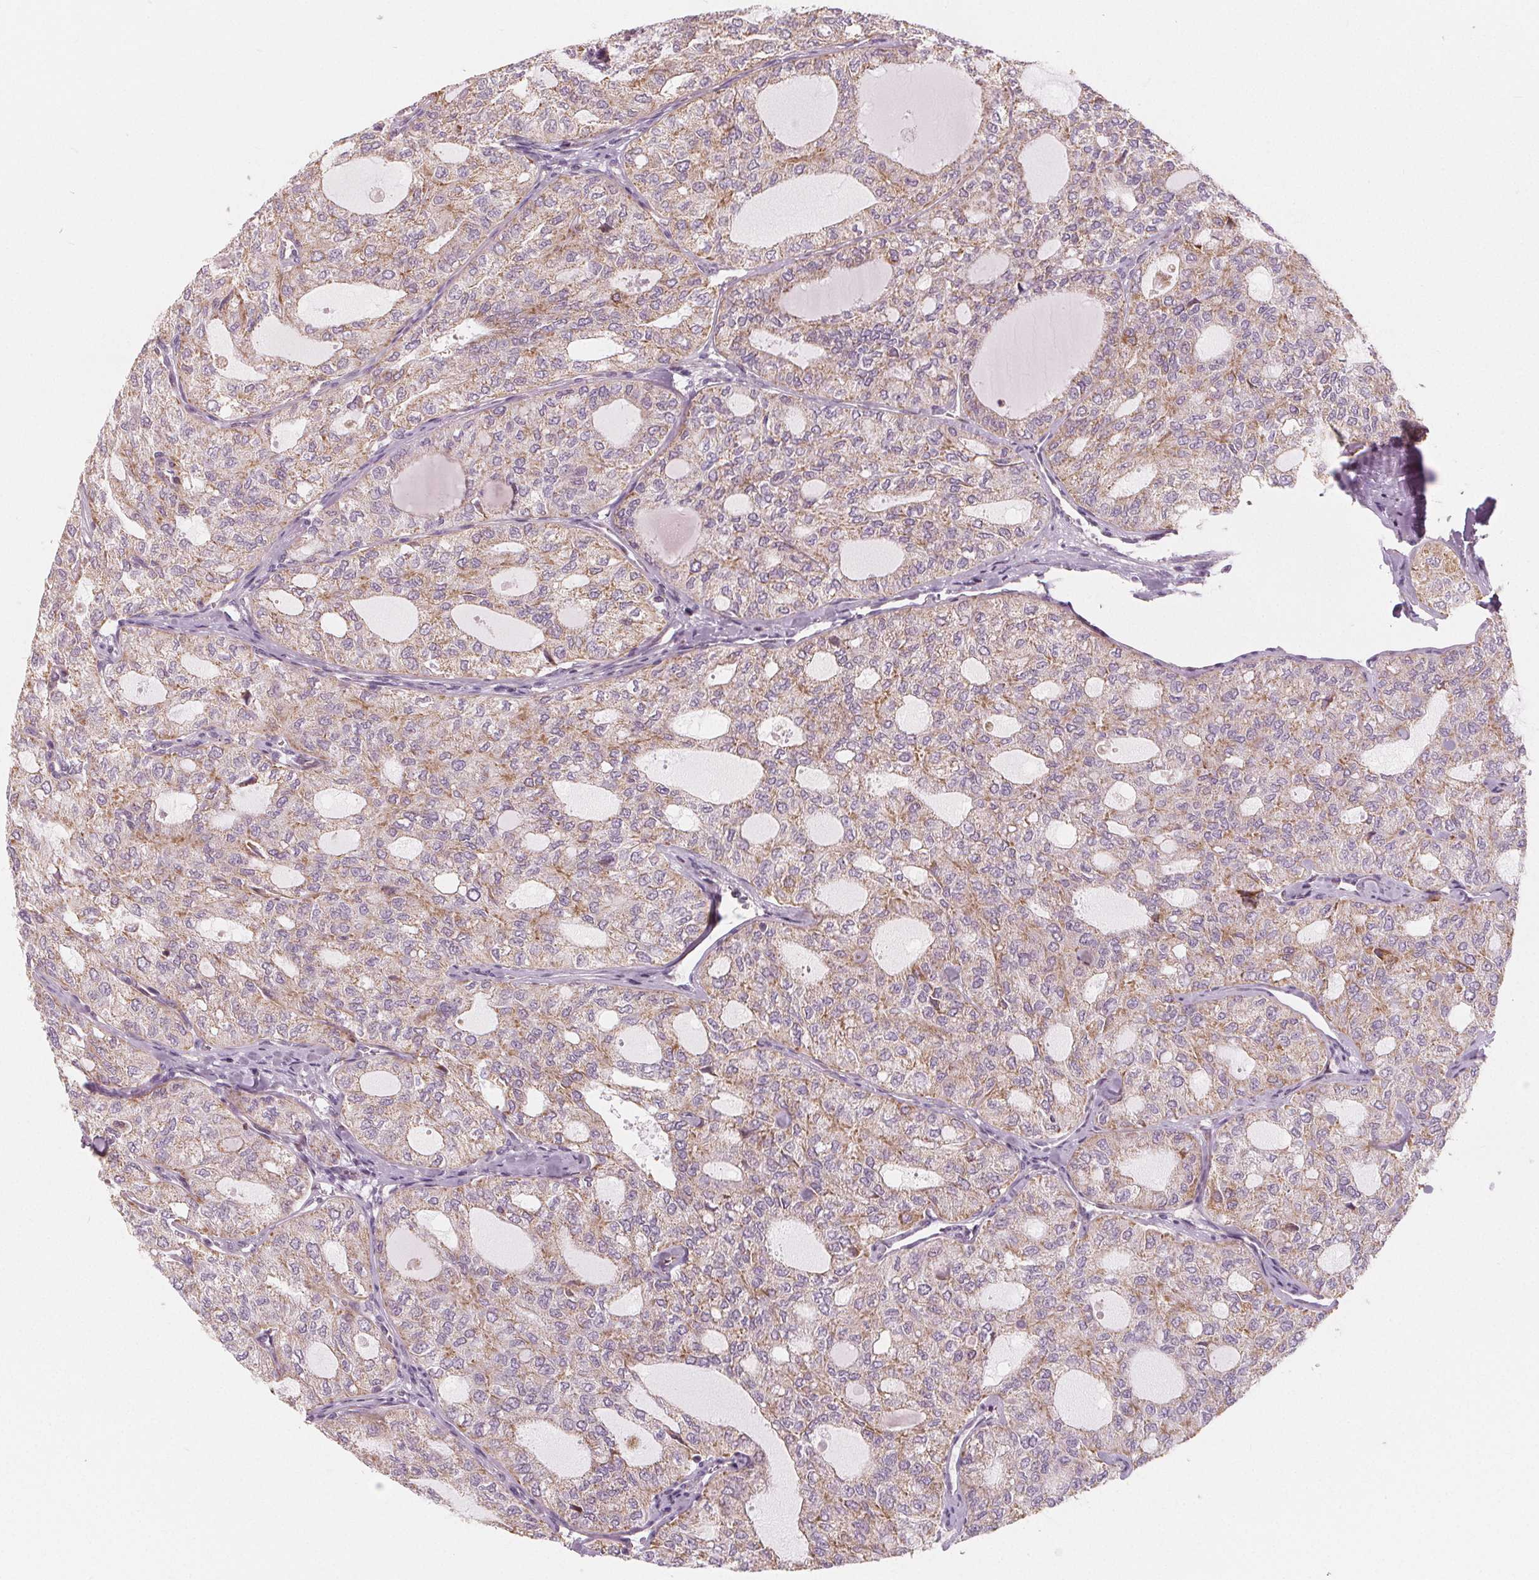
{"staining": {"intensity": "weak", "quantity": "25%-75%", "location": "cytoplasmic/membranous"}, "tissue": "thyroid cancer", "cell_type": "Tumor cells", "image_type": "cancer", "snomed": [{"axis": "morphology", "description": "Follicular adenoma carcinoma, NOS"}, {"axis": "topography", "description": "Thyroid gland"}], "caption": "Protein expression analysis of thyroid cancer (follicular adenoma carcinoma) reveals weak cytoplasmic/membranous positivity in about 25%-75% of tumor cells. (Brightfield microscopy of DAB IHC at high magnification).", "gene": "NUP210L", "patient": {"sex": "male", "age": 75}}